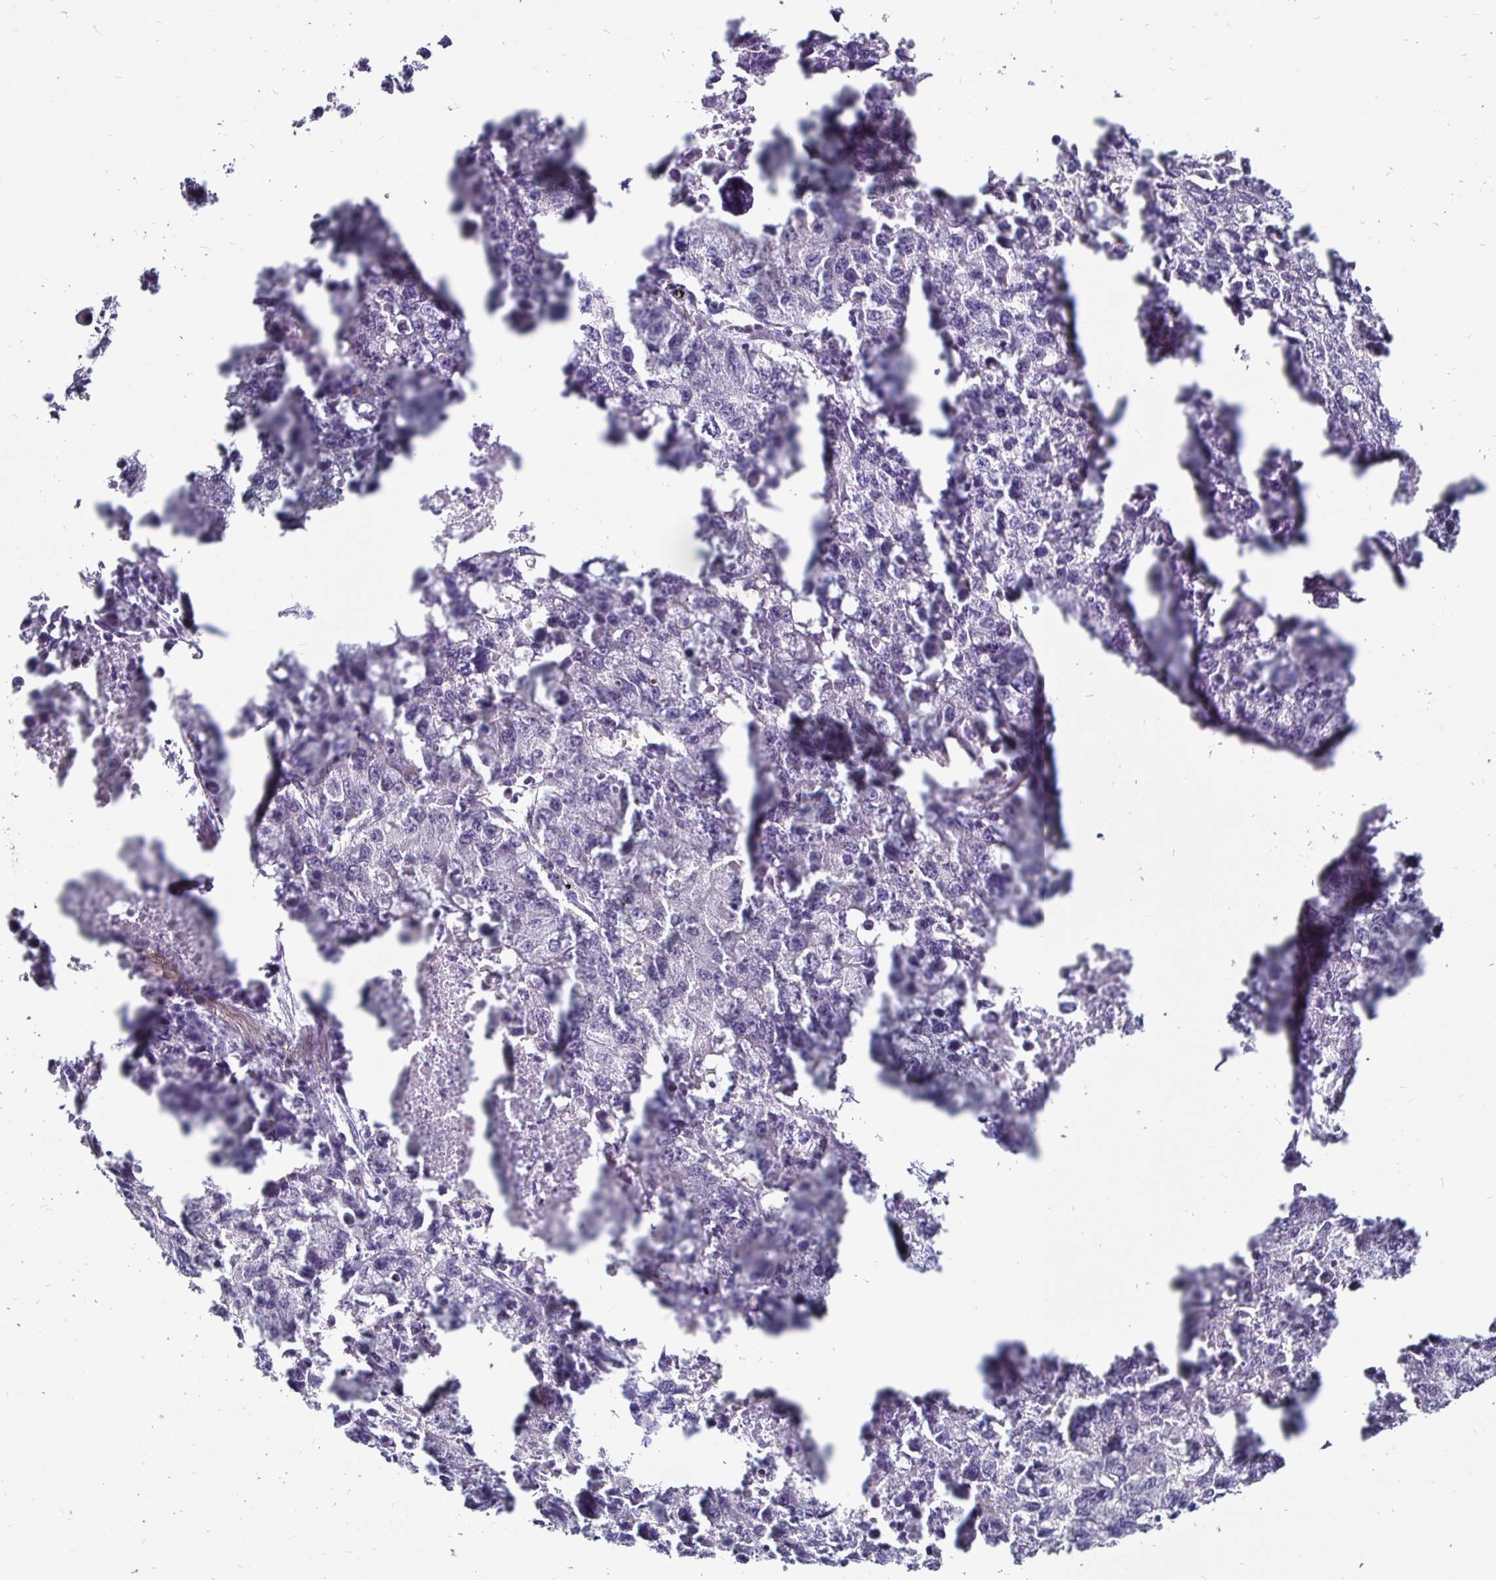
{"staining": {"intensity": "negative", "quantity": "none", "location": "none"}, "tissue": "lung cancer", "cell_type": "Tumor cells", "image_type": "cancer", "snomed": [{"axis": "morphology", "description": "Adenocarcinoma, NOS"}, {"axis": "topography", "description": "Lung"}], "caption": "Immunohistochemistry of lung cancer (adenocarcinoma) displays no staining in tumor cells. Brightfield microscopy of IHC stained with DAB (3,3'-diaminobenzidine) (brown) and hematoxylin (blue), captured at high magnification.", "gene": "FAIM2", "patient": {"sex": "female", "age": 51}}